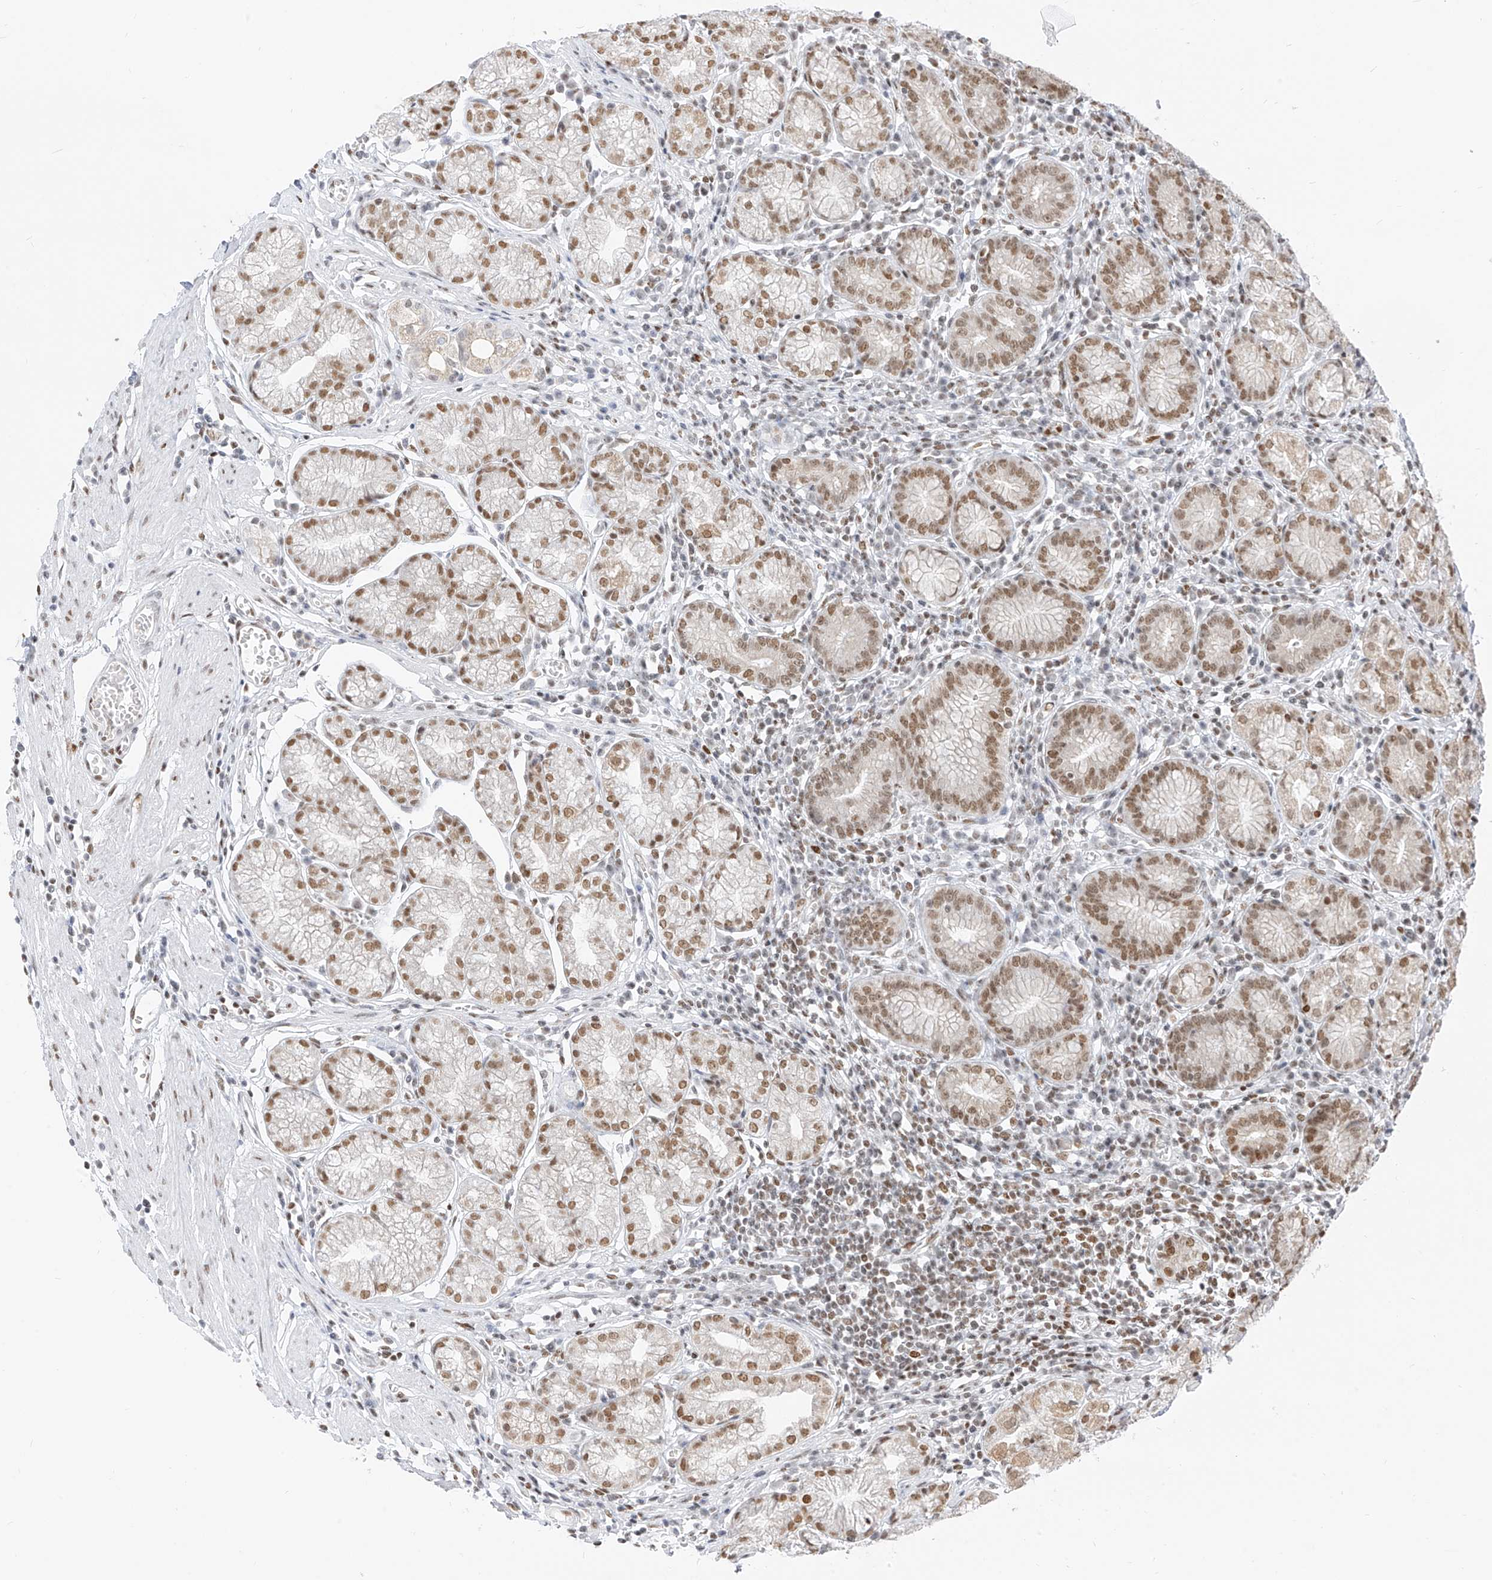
{"staining": {"intensity": "moderate", "quantity": ">75%", "location": "nuclear"}, "tissue": "stomach", "cell_type": "Glandular cells", "image_type": "normal", "snomed": [{"axis": "morphology", "description": "Normal tissue, NOS"}, {"axis": "topography", "description": "Stomach"}], "caption": "Immunohistochemistry (IHC) photomicrograph of benign human stomach stained for a protein (brown), which shows medium levels of moderate nuclear positivity in about >75% of glandular cells.", "gene": "SMARCA2", "patient": {"sex": "male", "age": 55}}